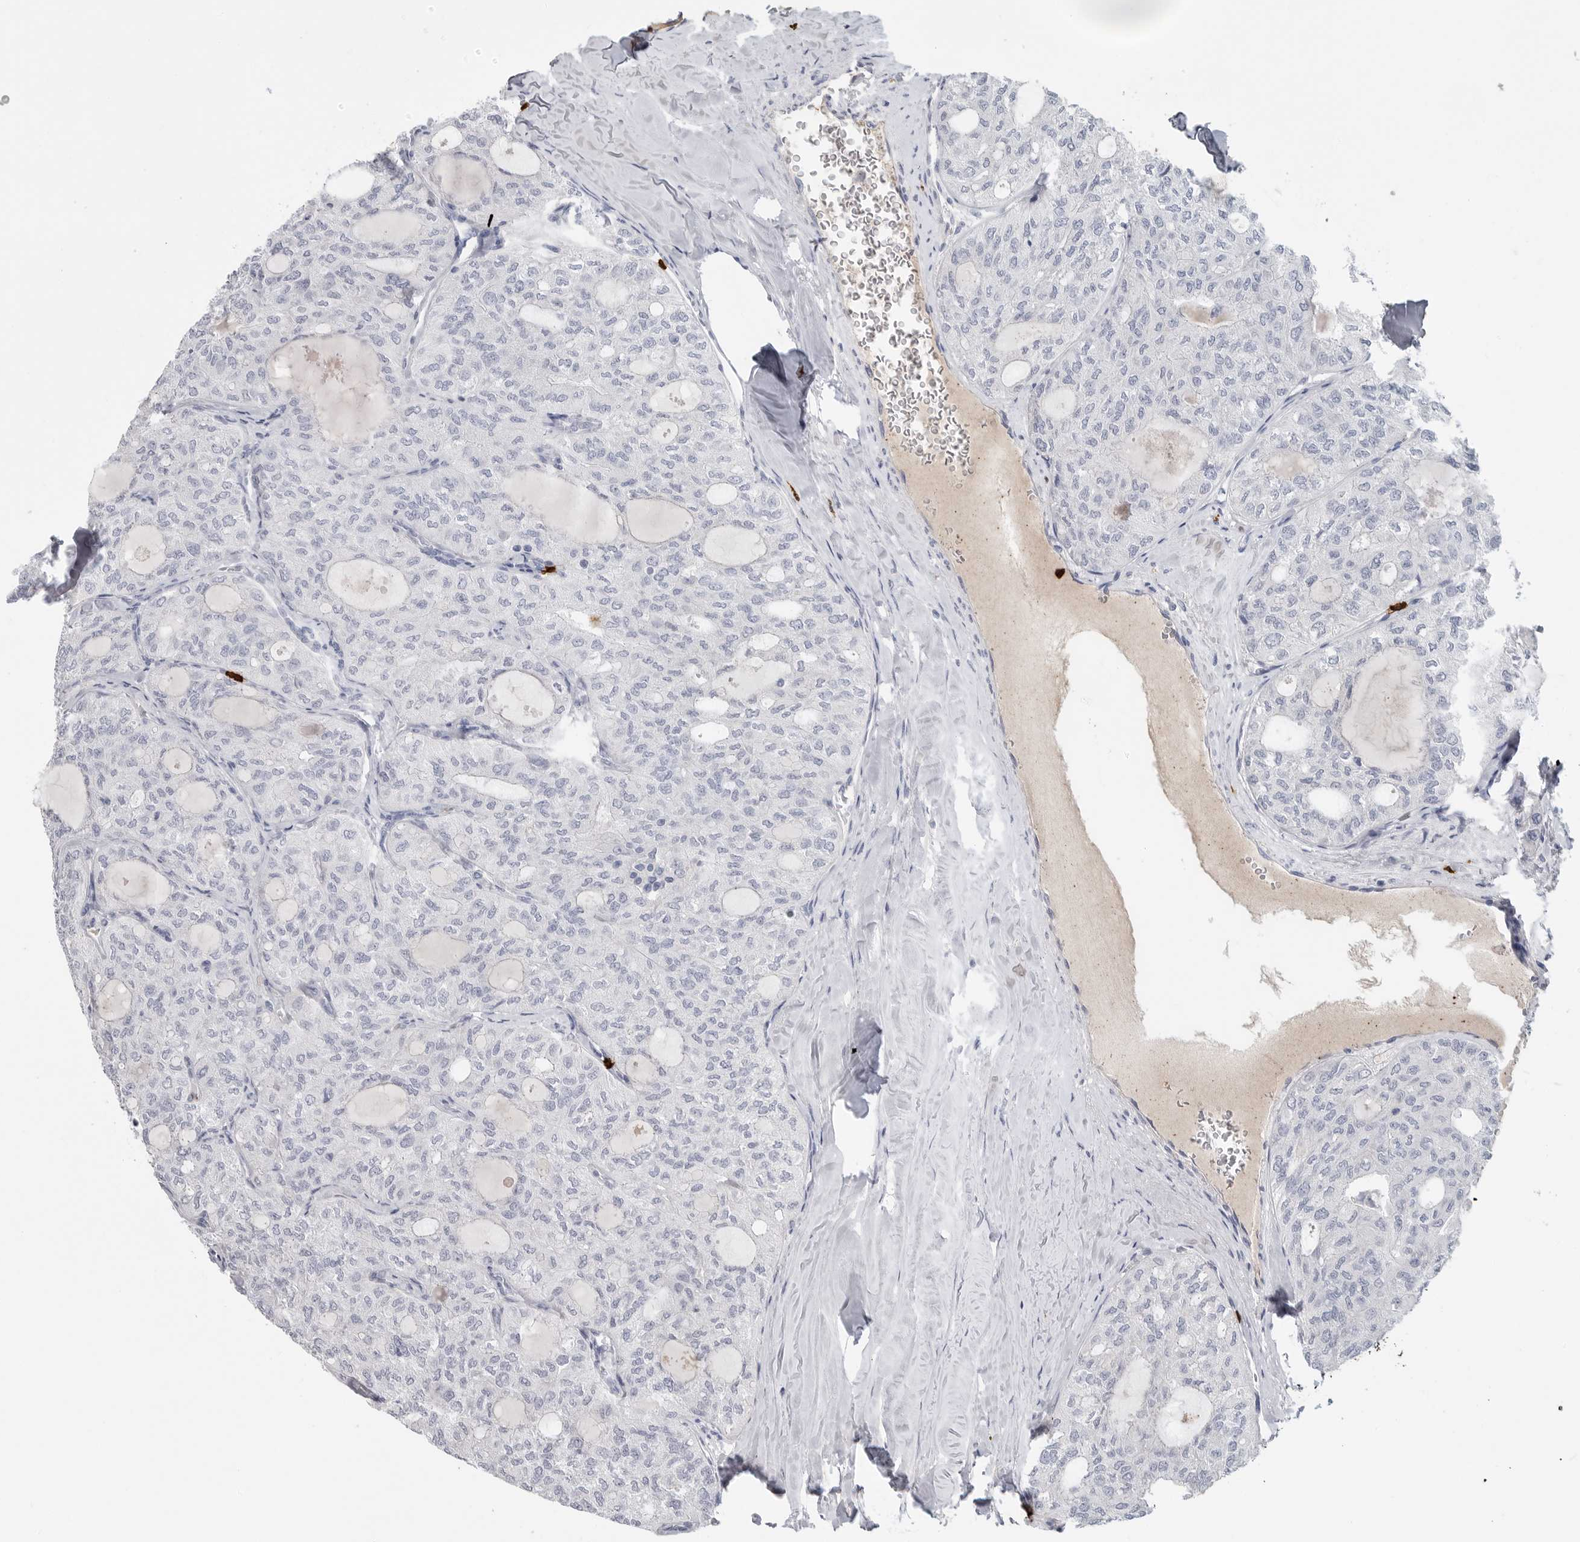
{"staining": {"intensity": "negative", "quantity": "none", "location": "none"}, "tissue": "thyroid cancer", "cell_type": "Tumor cells", "image_type": "cancer", "snomed": [{"axis": "morphology", "description": "Follicular adenoma carcinoma, NOS"}, {"axis": "topography", "description": "Thyroid gland"}], "caption": "Thyroid cancer was stained to show a protein in brown. There is no significant staining in tumor cells.", "gene": "CYB561D1", "patient": {"sex": "male", "age": 75}}